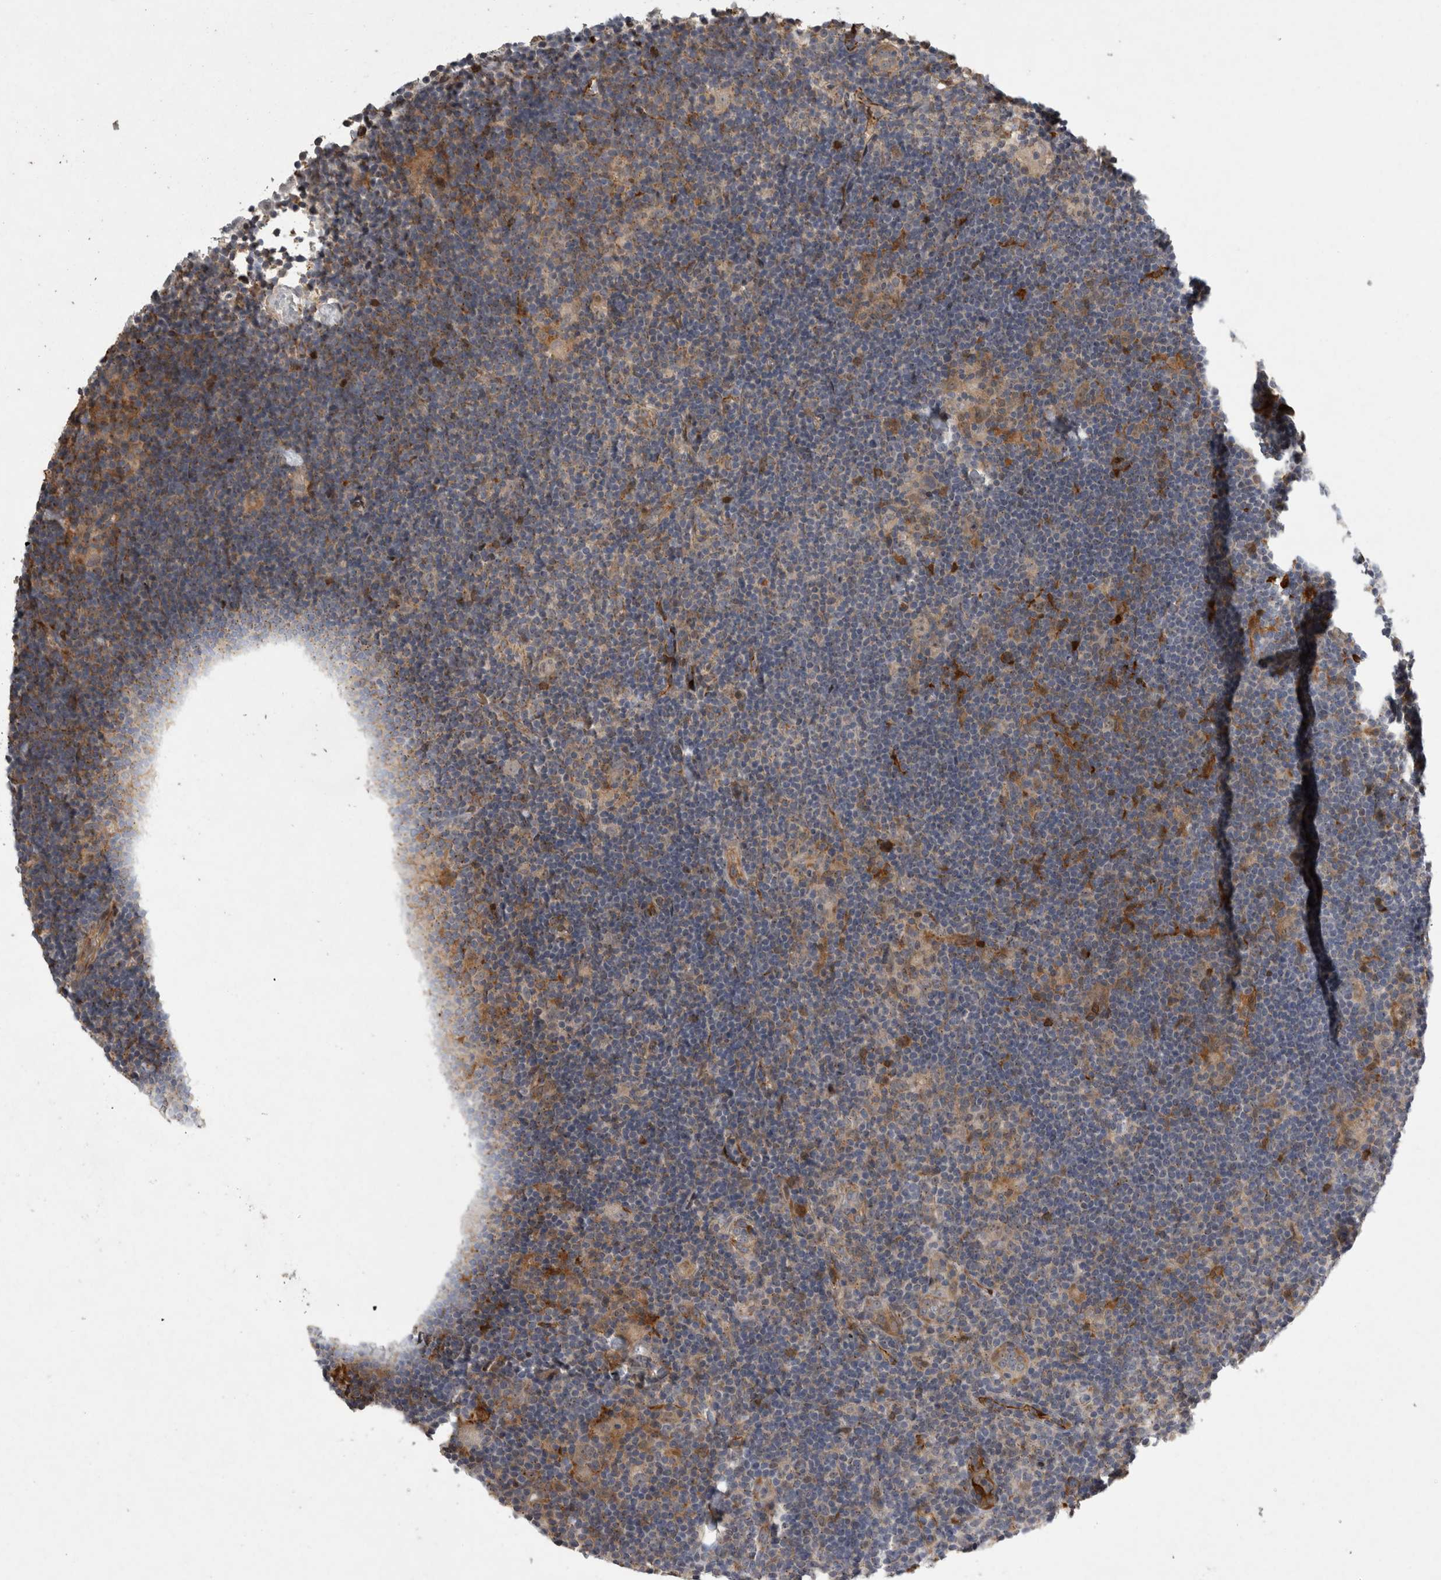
{"staining": {"intensity": "negative", "quantity": "none", "location": "none"}, "tissue": "lymphoma", "cell_type": "Tumor cells", "image_type": "cancer", "snomed": [{"axis": "morphology", "description": "Hodgkin's disease, NOS"}, {"axis": "topography", "description": "Lymph node"}], "caption": "Histopathology image shows no significant protein staining in tumor cells of Hodgkin's disease.", "gene": "MPDZ", "patient": {"sex": "female", "age": 57}}